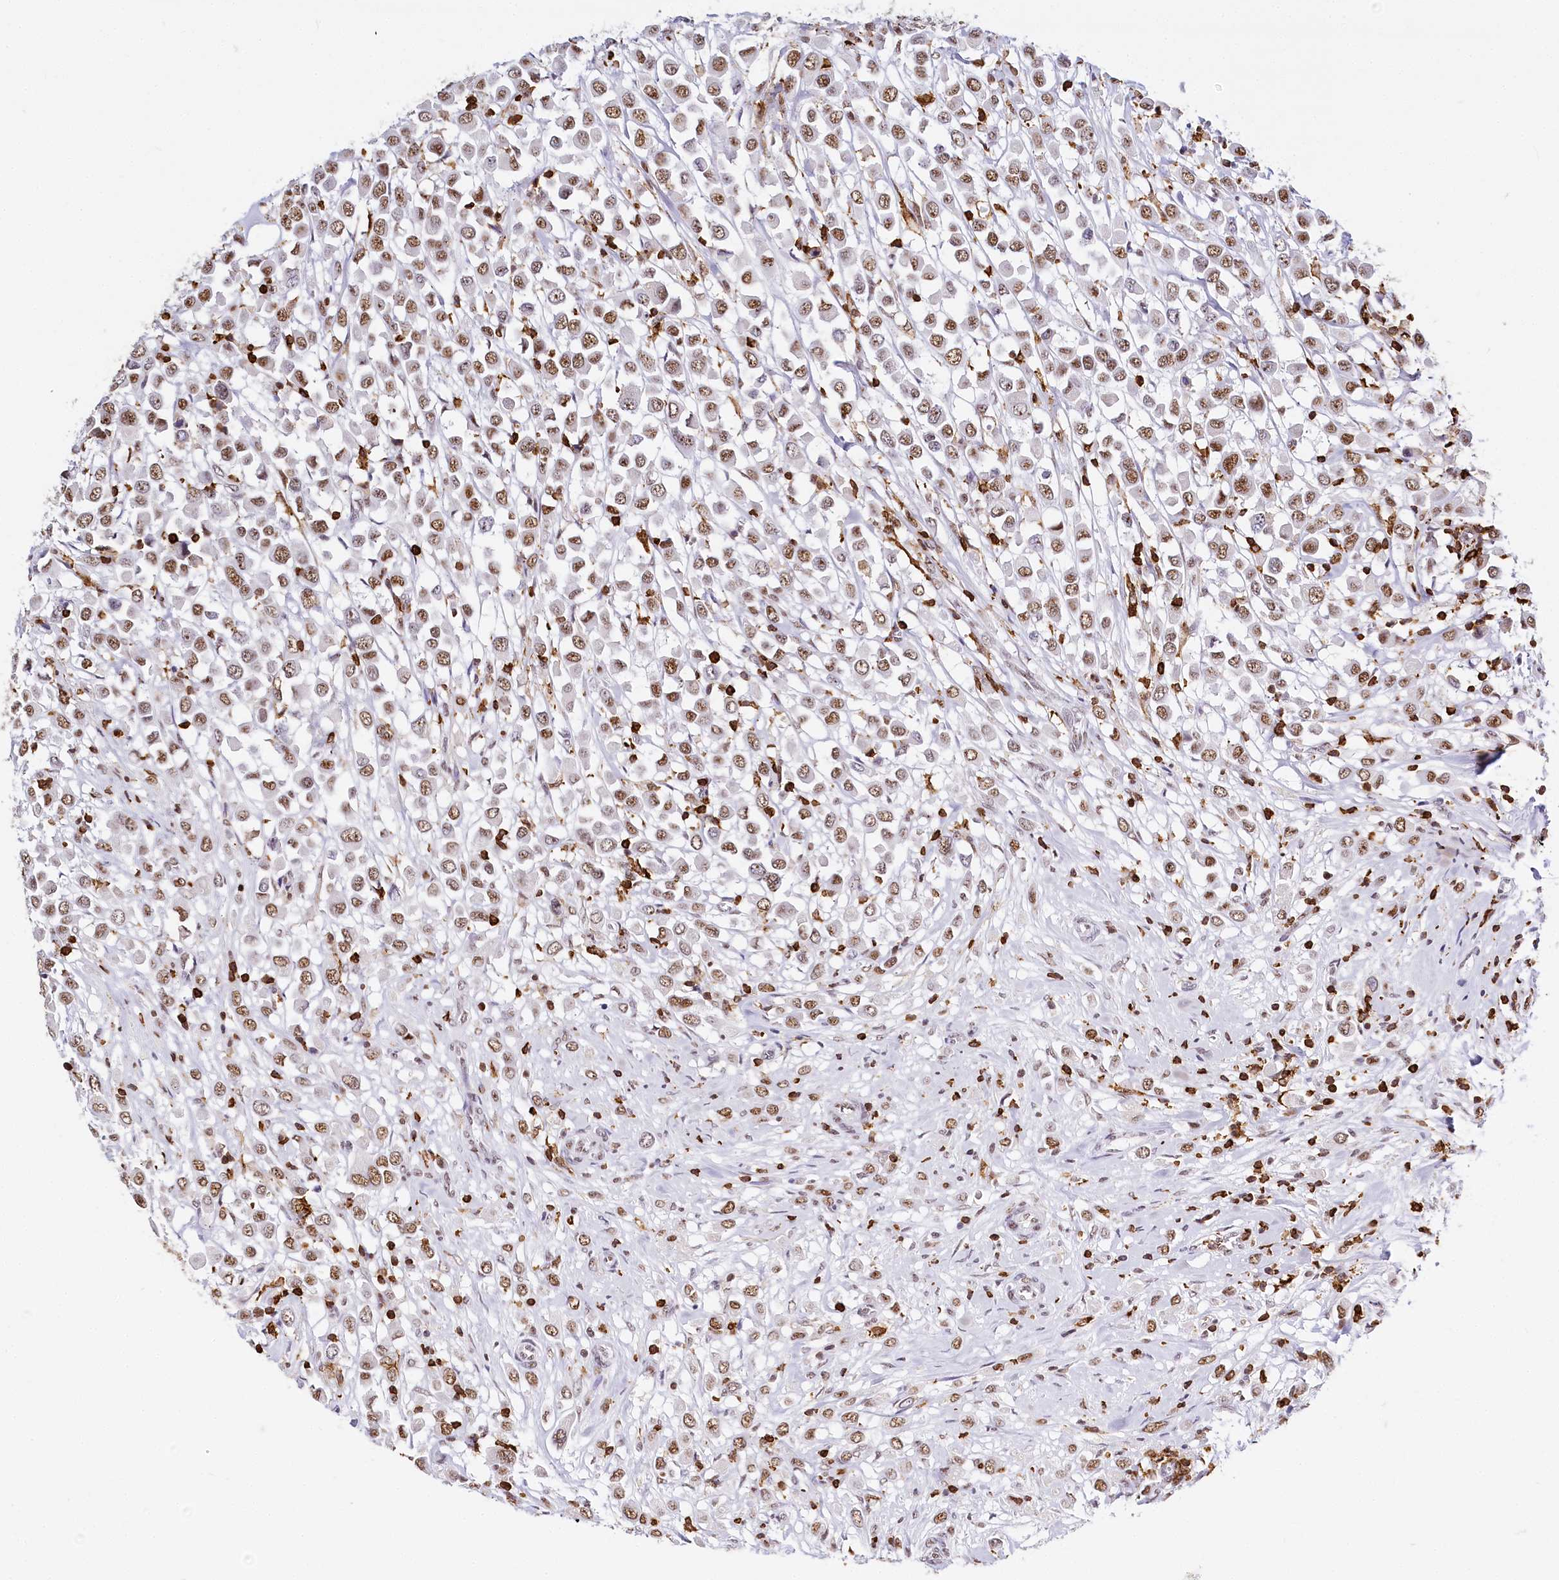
{"staining": {"intensity": "moderate", "quantity": ">75%", "location": "nuclear"}, "tissue": "breast cancer", "cell_type": "Tumor cells", "image_type": "cancer", "snomed": [{"axis": "morphology", "description": "Duct carcinoma"}, {"axis": "topography", "description": "Breast"}], "caption": "Protein staining displays moderate nuclear expression in about >75% of tumor cells in invasive ductal carcinoma (breast). (Stains: DAB in brown, nuclei in blue, Microscopy: brightfield microscopy at high magnification).", "gene": "BARD1", "patient": {"sex": "female", "age": 61}}